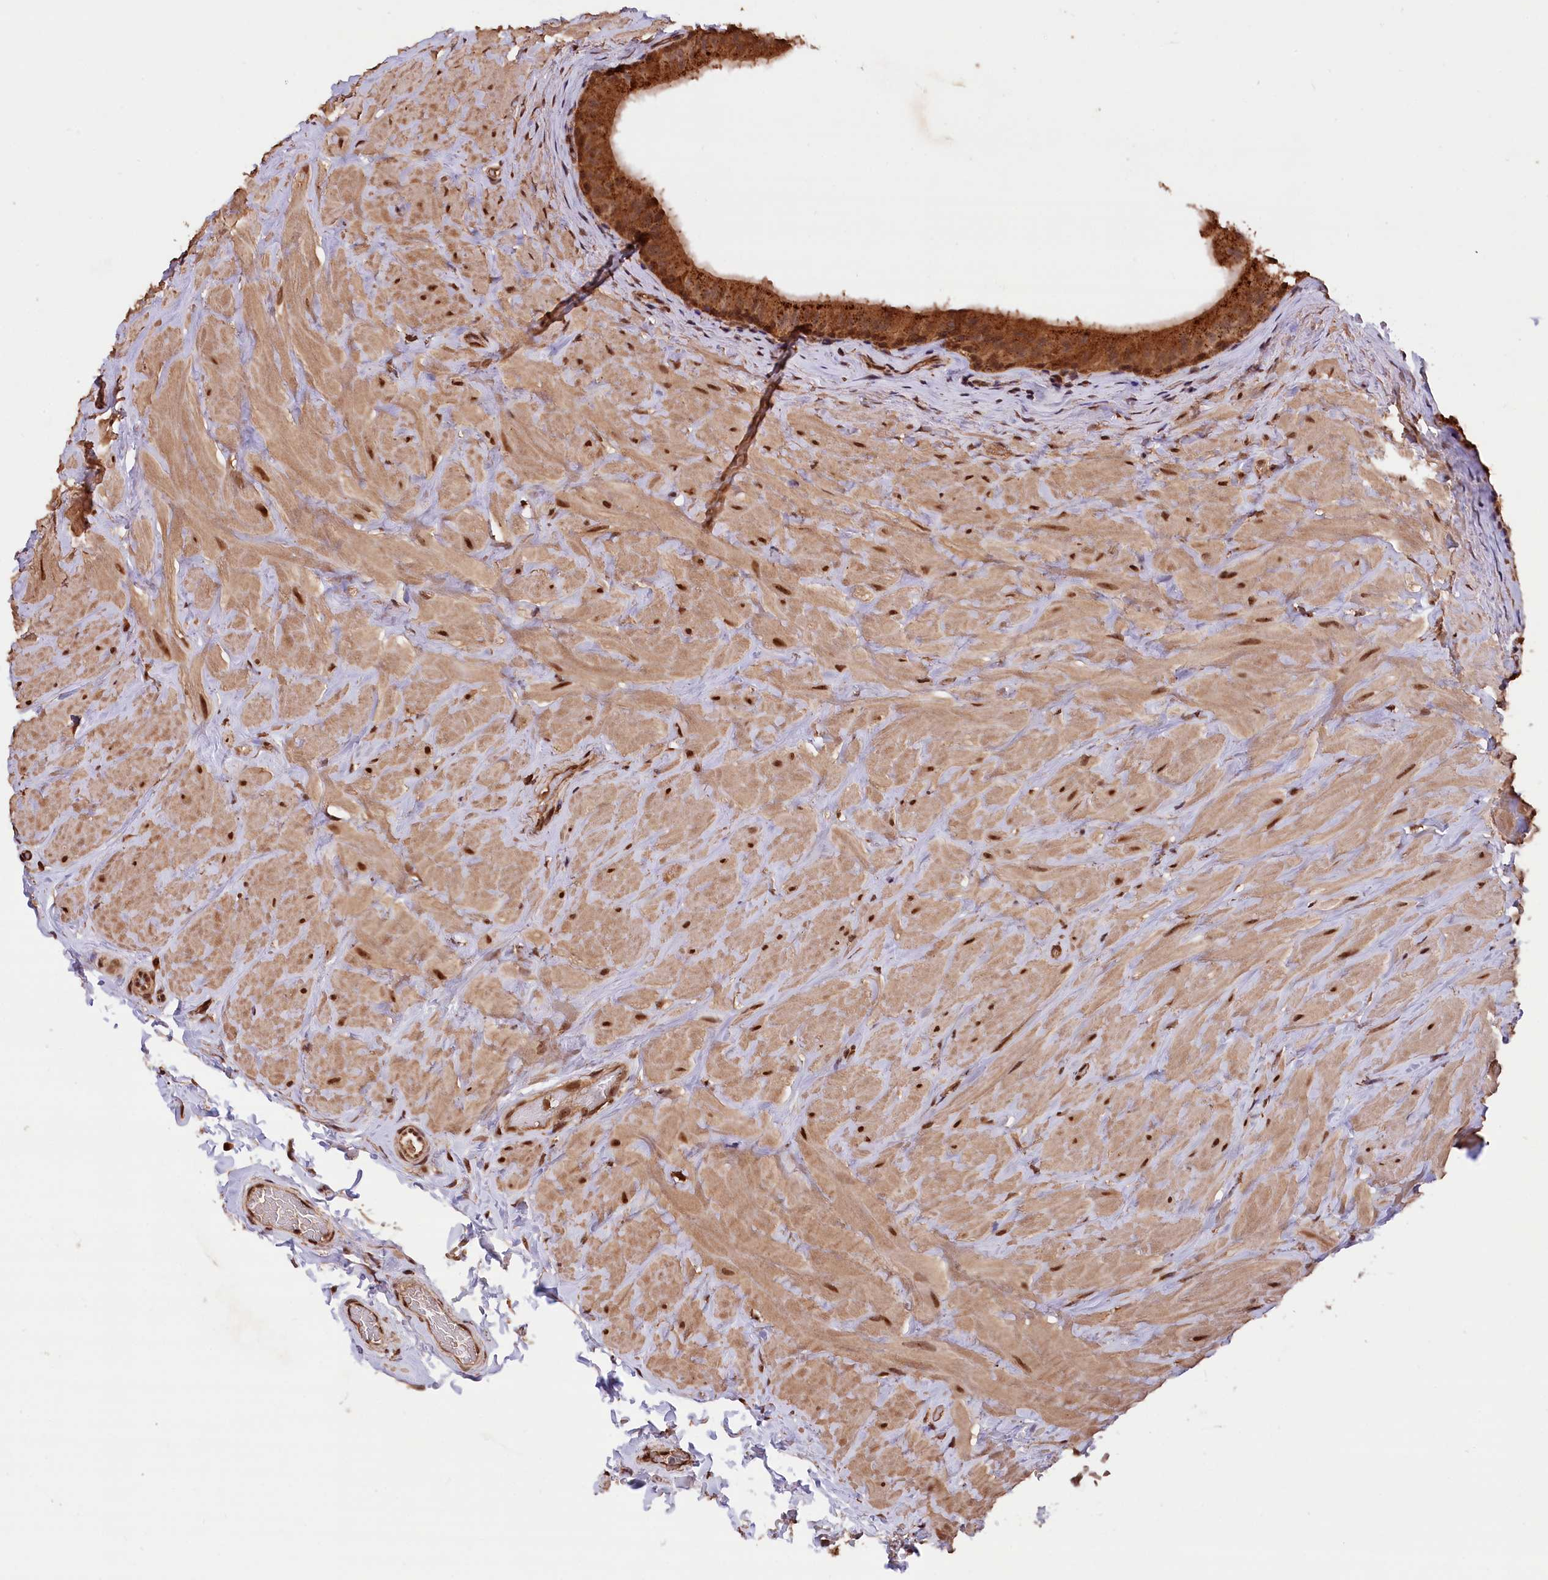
{"staining": {"intensity": "strong", "quantity": ">75%", "location": "cytoplasmic/membranous"}, "tissue": "epididymis", "cell_type": "Glandular cells", "image_type": "normal", "snomed": [{"axis": "morphology", "description": "Normal tissue, NOS"}, {"axis": "topography", "description": "Soft tissue"}, {"axis": "topography", "description": "Vascular tissue"}, {"axis": "topography", "description": "Epididymis"}], "caption": "A histopathology image of epididymis stained for a protein reveals strong cytoplasmic/membranous brown staining in glandular cells.", "gene": "IST1", "patient": {"sex": "male", "age": 49}}